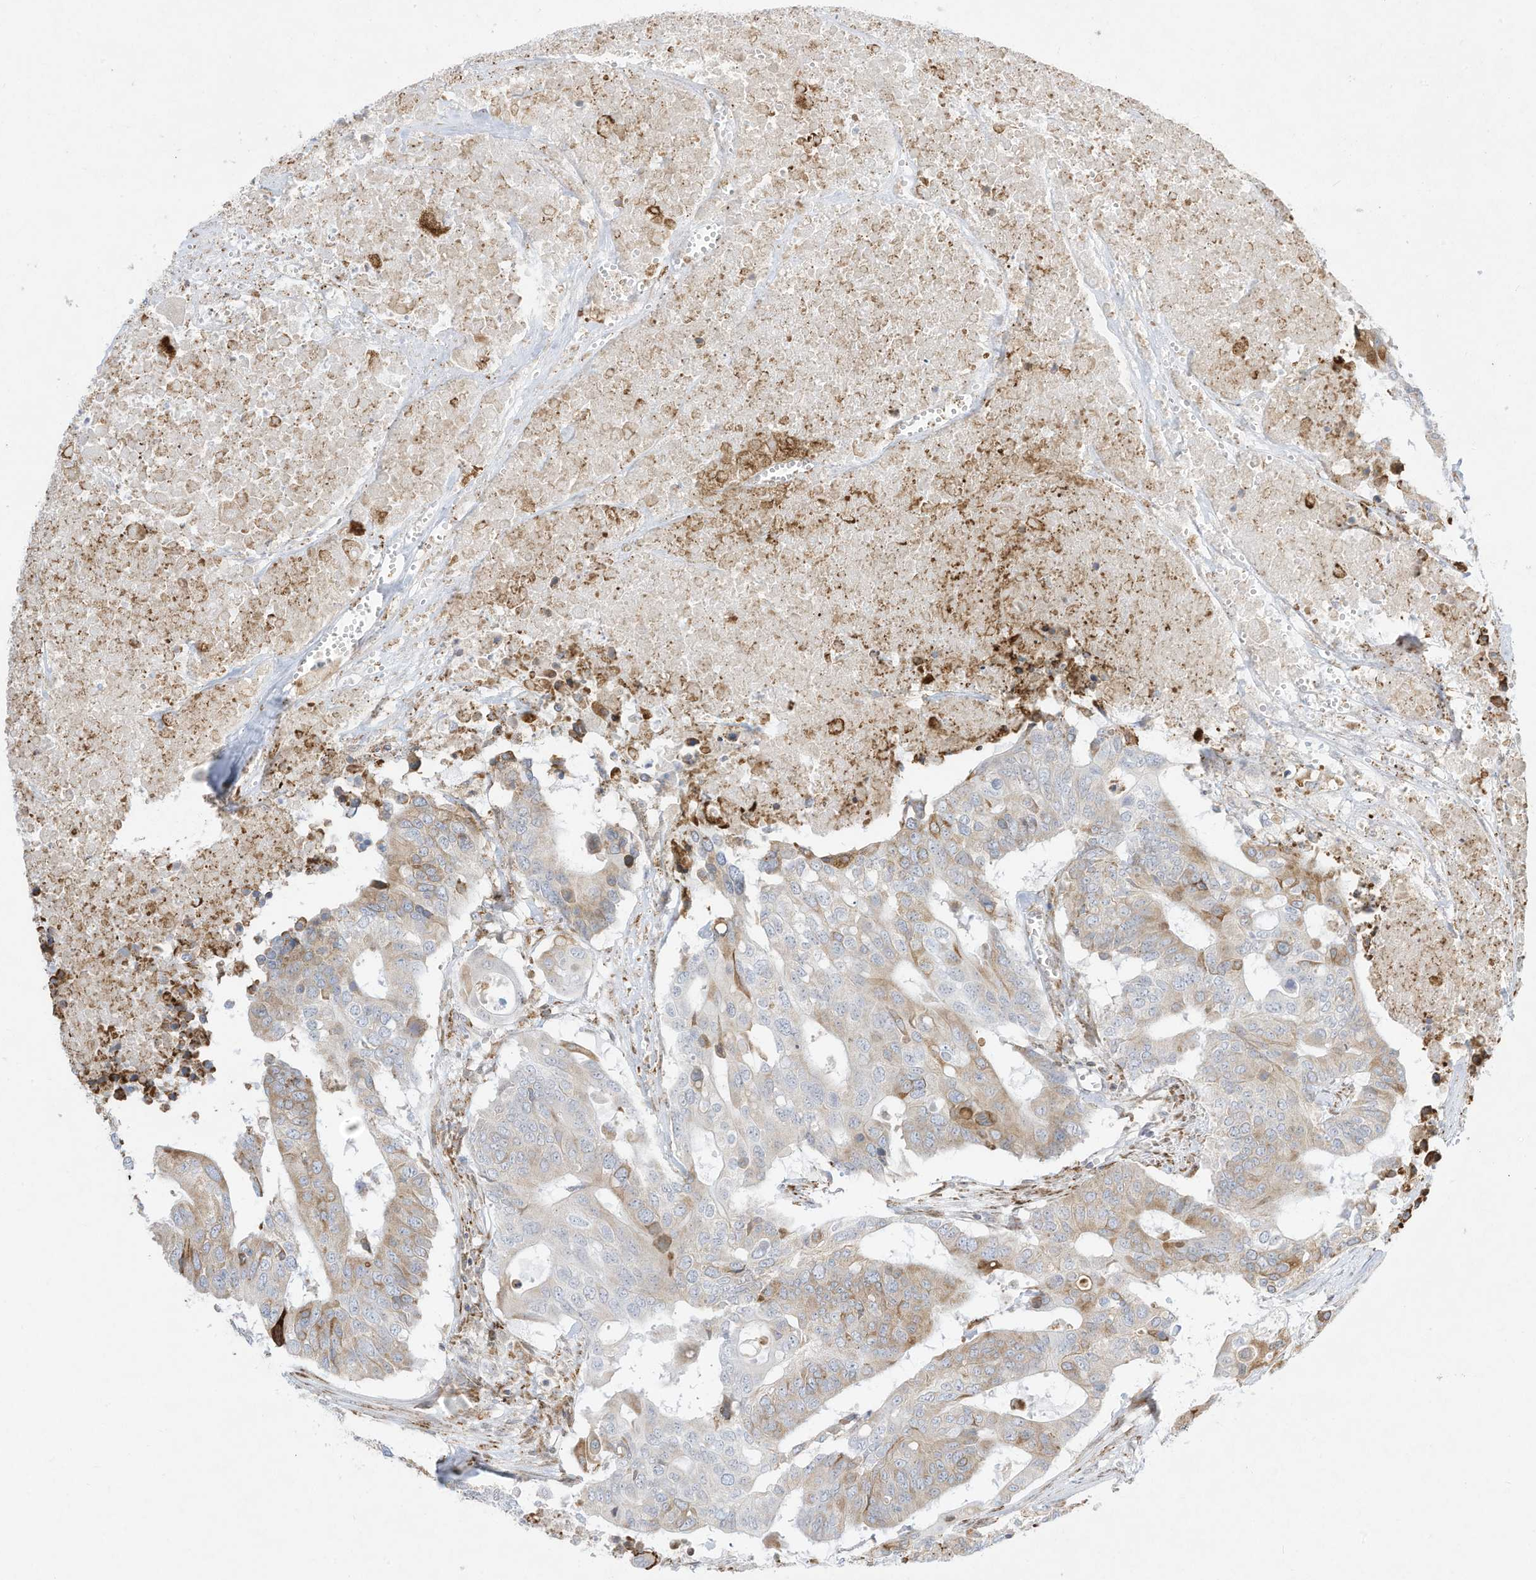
{"staining": {"intensity": "weak", "quantity": "<25%", "location": "cytoplasmic/membranous"}, "tissue": "colorectal cancer", "cell_type": "Tumor cells", "image_type": "cancer", "snomed": [{"axis": "morphology", "description": "Adenocarcinoma, NOS"}, {"axis": "topography", "description": "Colon"}], "caption": "IHC photomicrograph of neoplastic tissue: colorectal cancer stained with DAB demonstrates no significant protein staining in tumor cells. (DAB IHC, high magnification).", "gene": "PTK6", "patient": {"sex": "male", "age": 77}}